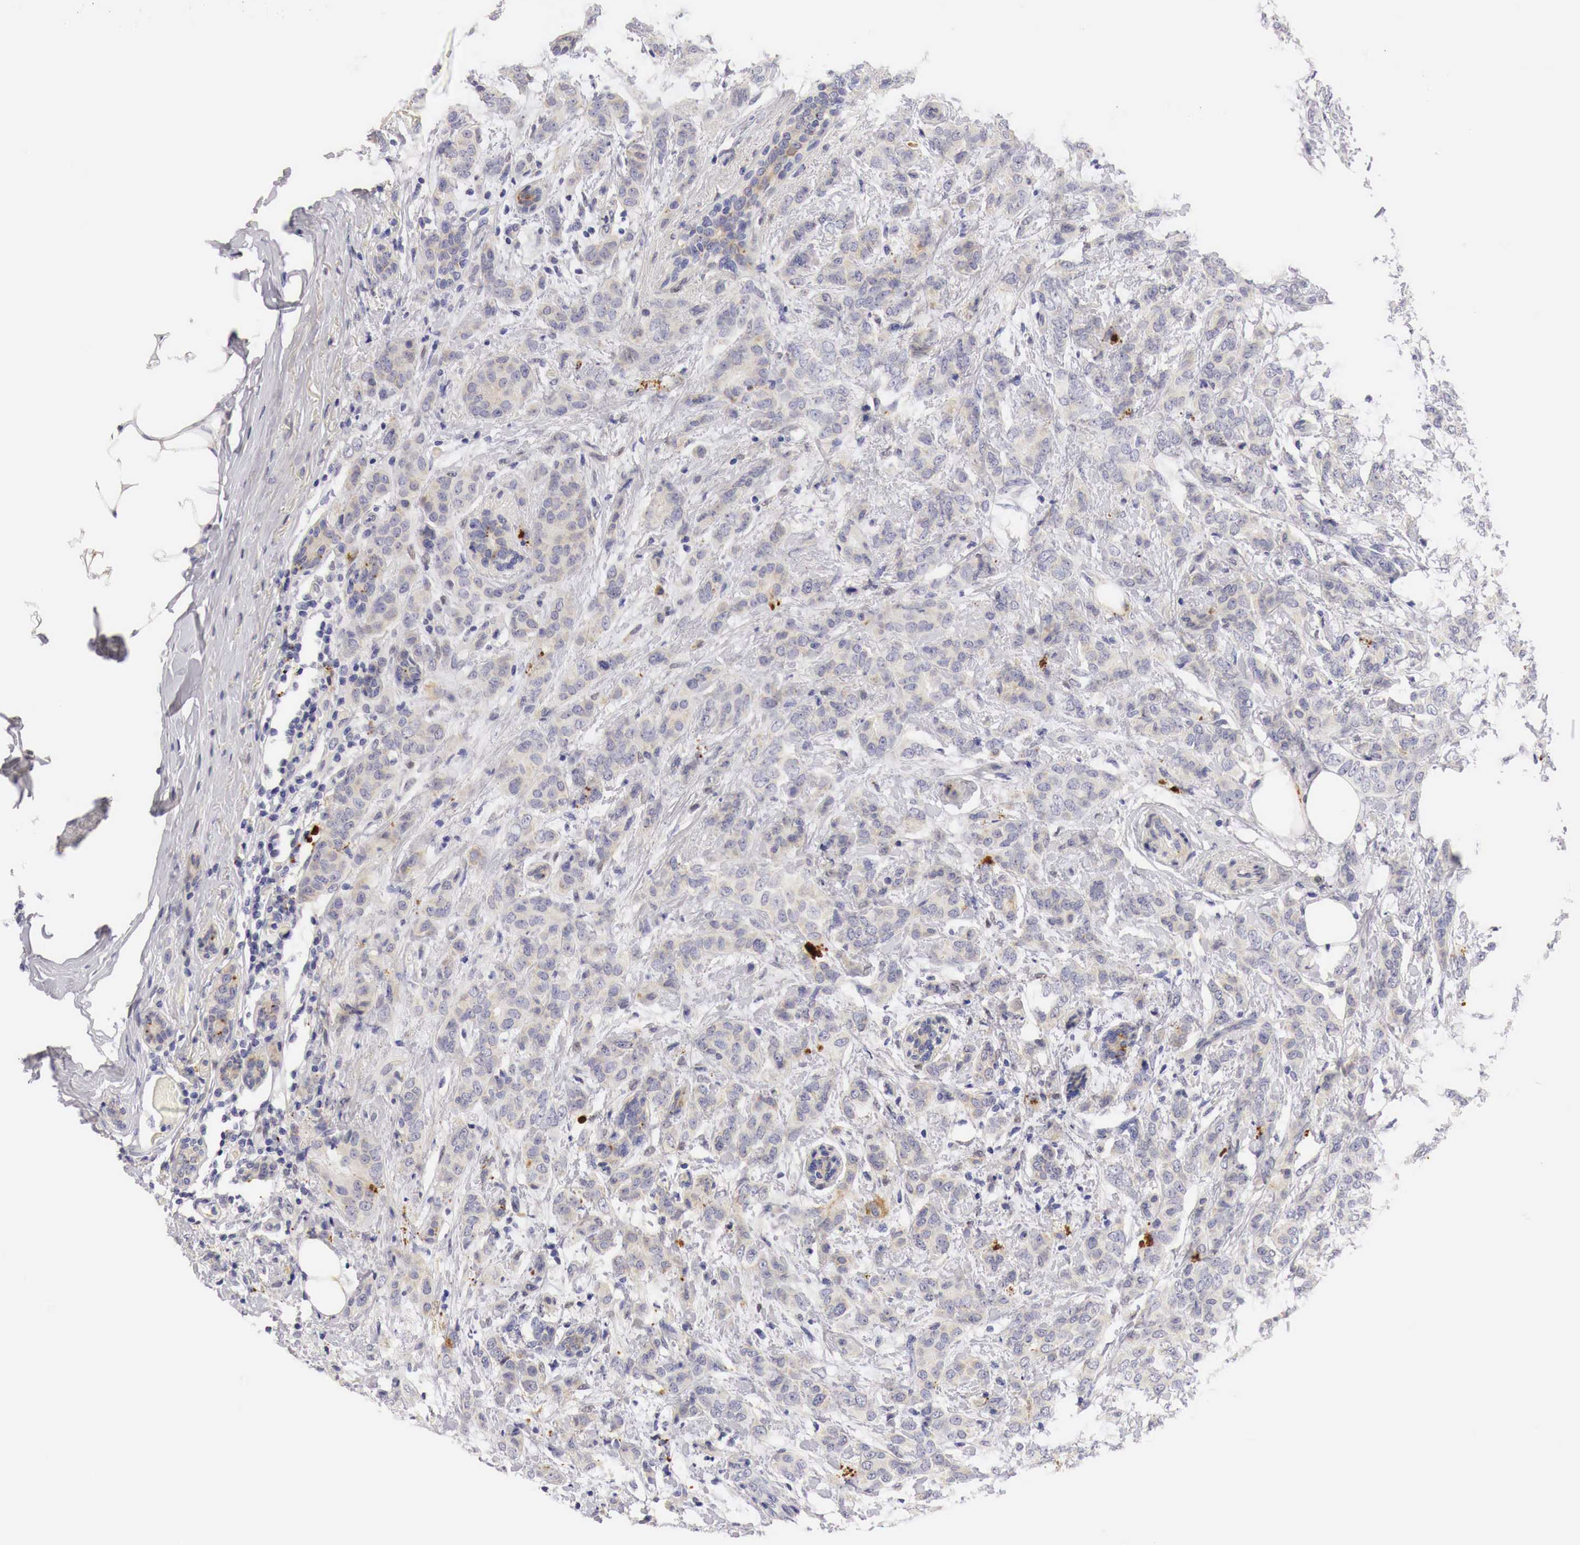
{"staining": {"intensity": "negative", "quantity": "none", "location": "none"}, "tissue": "breast cancer", "cell_type": "Tumor cells", "image_type": "cancer", "snomed": [{"axis": "morphology", "description": "Duct carcinoma"}, {"axis": "topography", "description": "Breast"}], "caption": "Breast intraductal carcinoma was stained to show a protein in brown. There is no significant expression in tumor cells. (Stains: DAB immunohistochemistry (IHC) with hematoxylin counter stain, Microscopy: brightfield microscopy at high magnification).", "gene": "CASP3", "patient": {"sex": "female", "age": 53}}